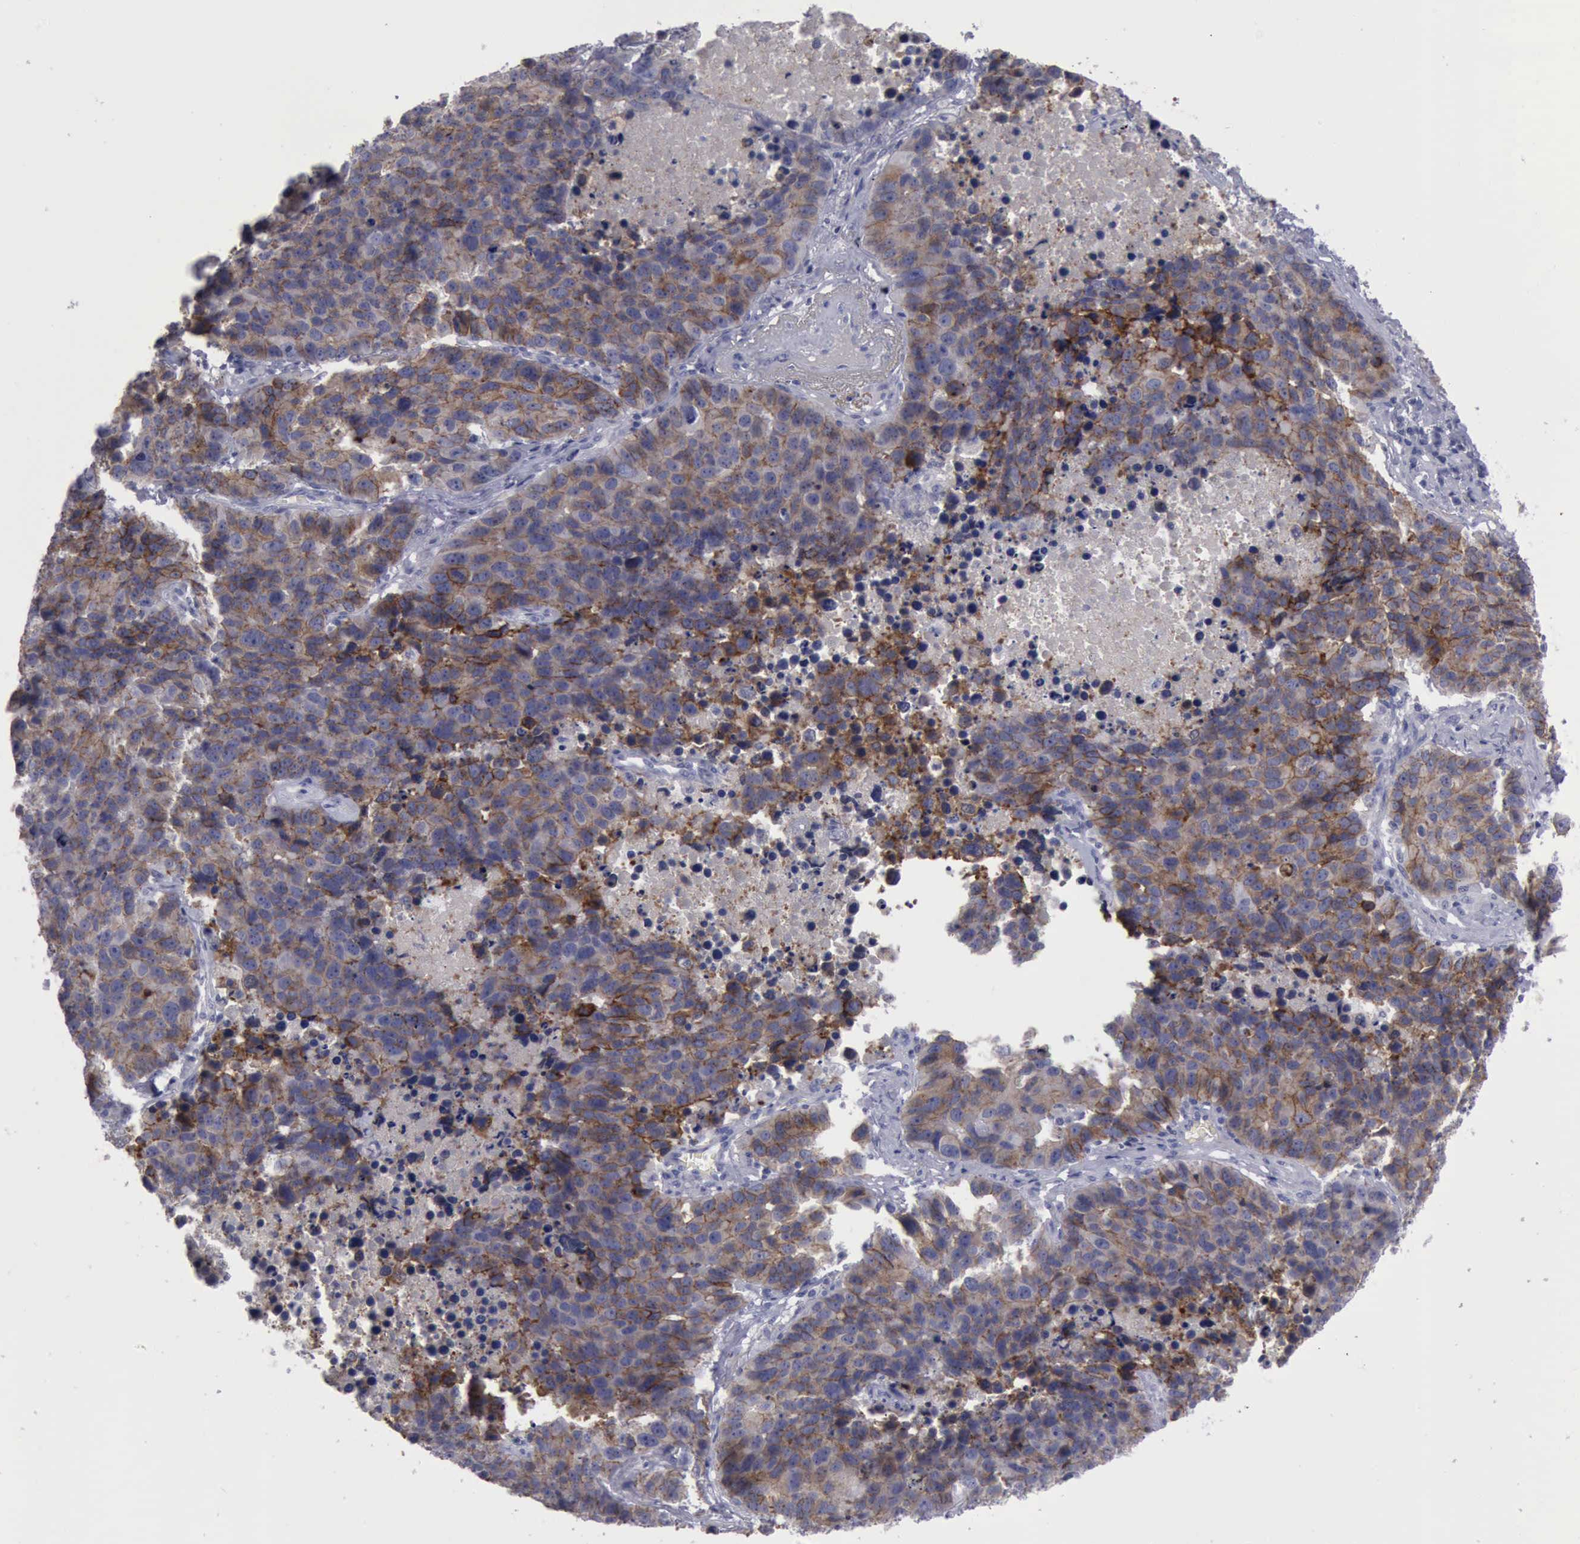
{"staining": {"intensity": "moderate", "quantity": ">75%", "location": "cytoplasmic/membranous"}, "tissue": "lung cancer", "cell_type": "Tumor cells", "image_type": "cancer", "snomed": [{"axis": "morphology", "description": "Carcinoid, malignant, NOS"}, {"axis": "topography", "description": "Lung"}], "caption": "Immunohistochemistry (DAB (3,3'-diaminobenzidine)) staining of human lung cancer (carcinoid (malignant)) exhibits moderate cytoplasmic/membranous protein expression in approximately >75% of tumor cells.", "gene": "CDH2", "patient": {"sex": "male", "age": 60}}